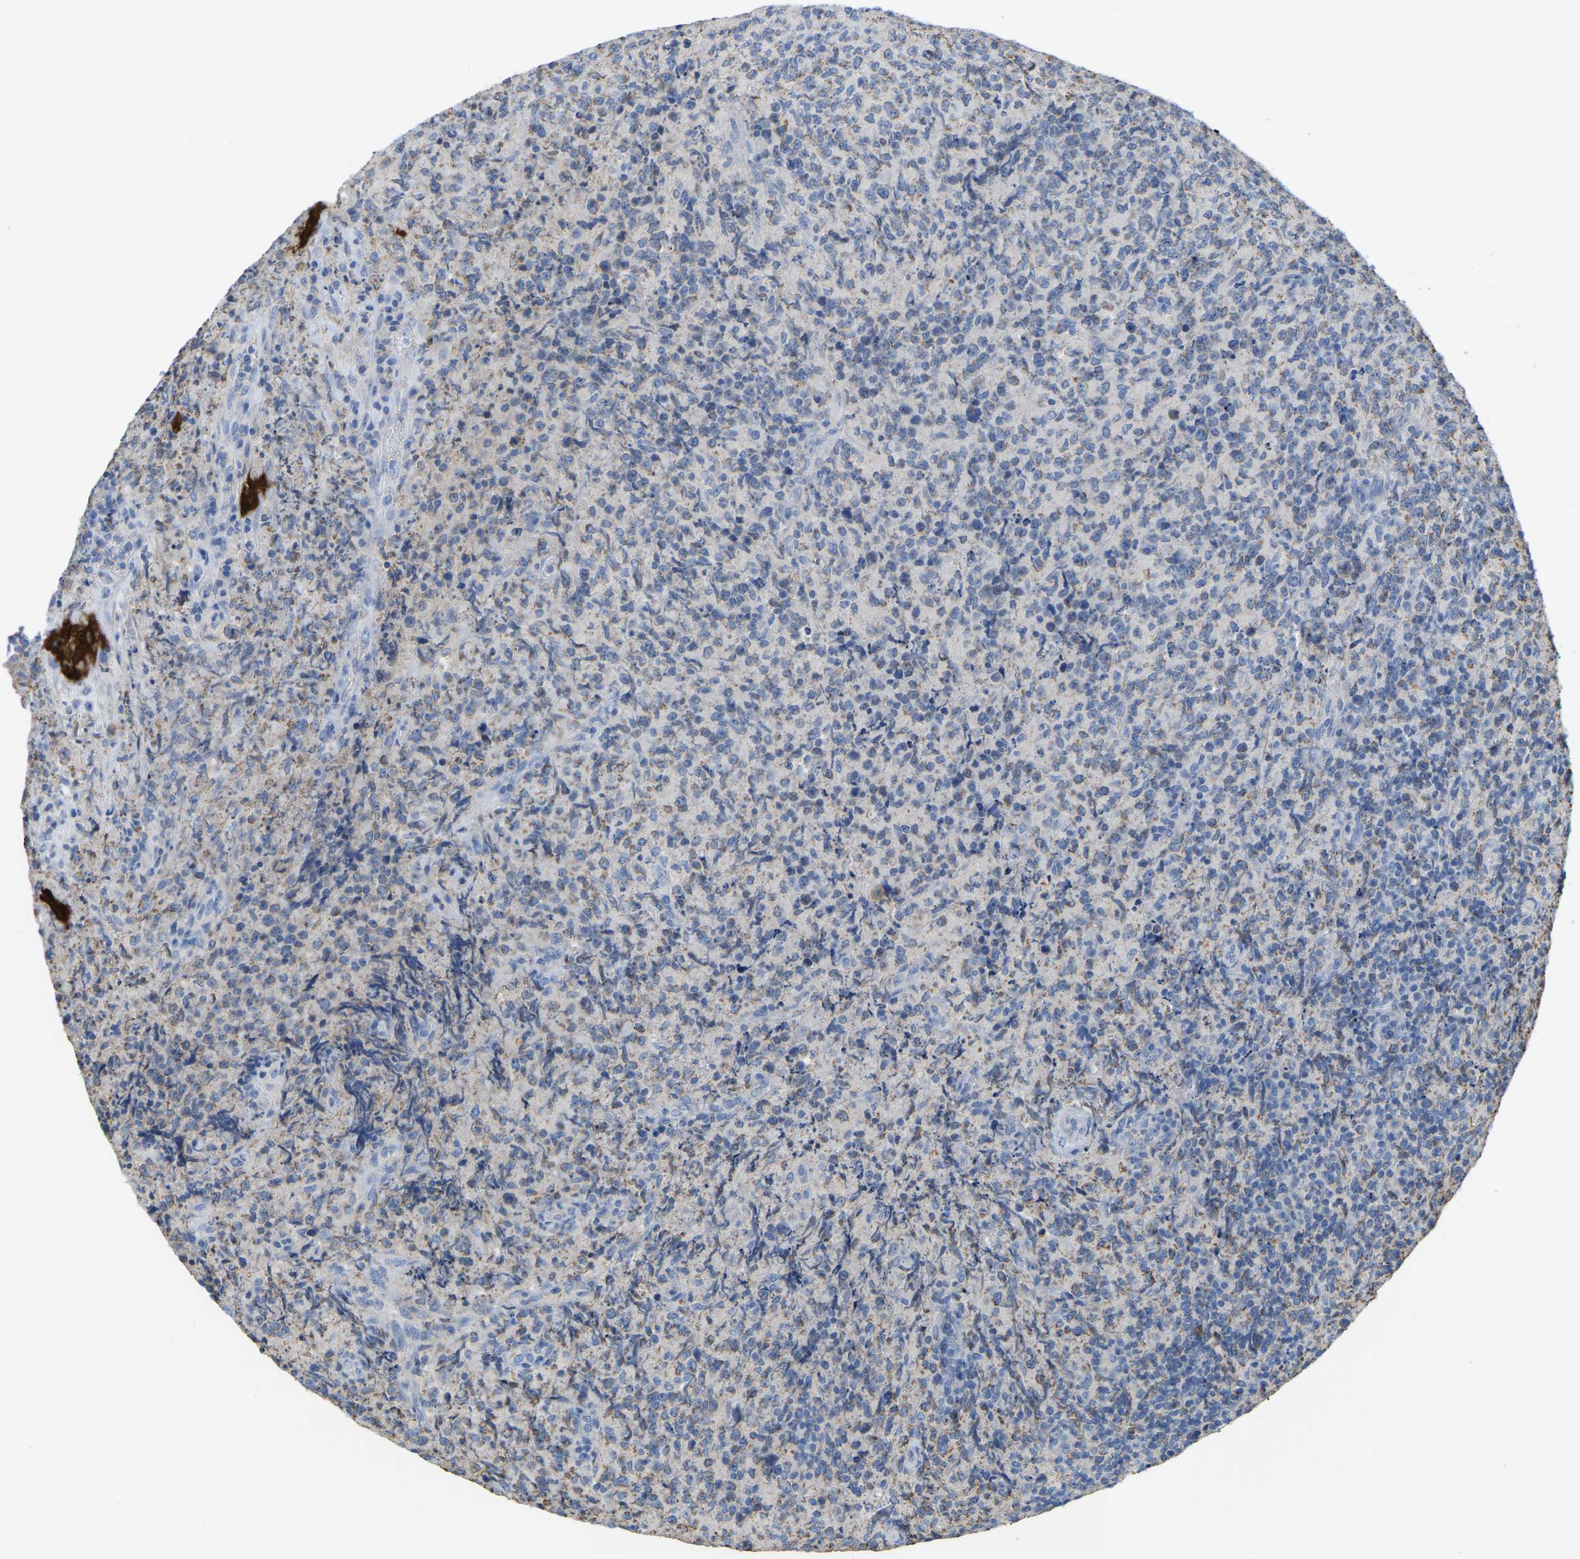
{"staining": {"intensity": "negative", "quantity": "none", "location": "none"}, "tissue": "lymphoma", "cell_type": "Tumor cells", "image_type": "cancer", "snomed": [{"axis": "morphology", "description": "Malignant lymphoma, non-Hodgkin's type, High grade"}, {"axis": "topography", "description": "Tonsil"}], "caption": "Tumor cells are negative for brown protein staining in lymphoma.", "gene": "SERPINB5", "patient": {"sex": "female", "age": 36}}